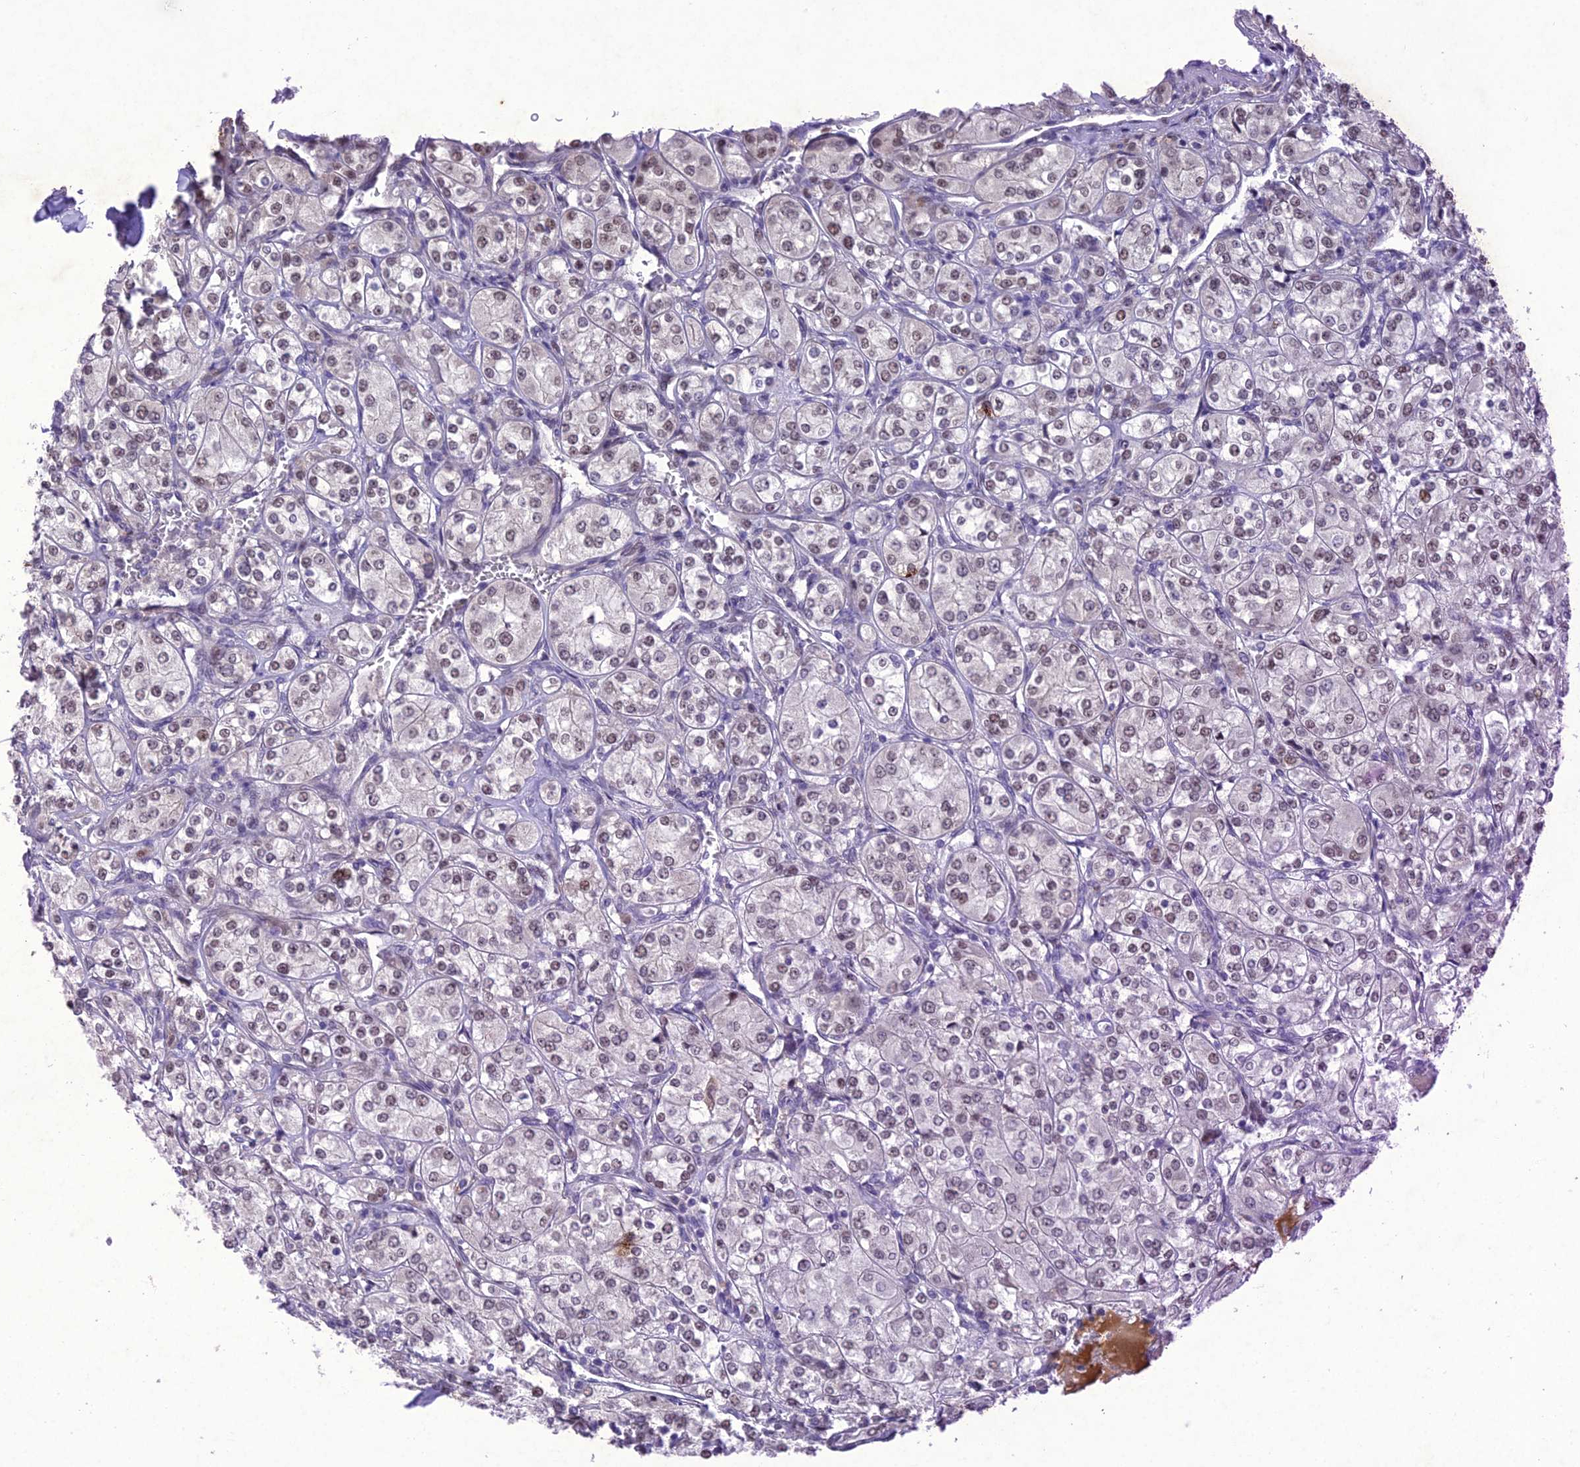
{"staining": {"intensity": "weak", "quantity": "25%-75%", "location": "nuclear"}, "tissue": "renal cancer", "cell_type": "Tumor cells", "image_type": "cancer", "snomed": [{"axis": "morphology", "description": "Adenocarcinoma, NOS"}, {"axis": "topography", "description": "Kidney"}], "caption": "This photomicrograph demonstrates immunohistochemistry staining of human renal cancer, with low weak nuclear expression in approximately 25%-75% of tumor cells.", "gene": "ANKRD52", "patient": {"sex": "male", "age": 77}}